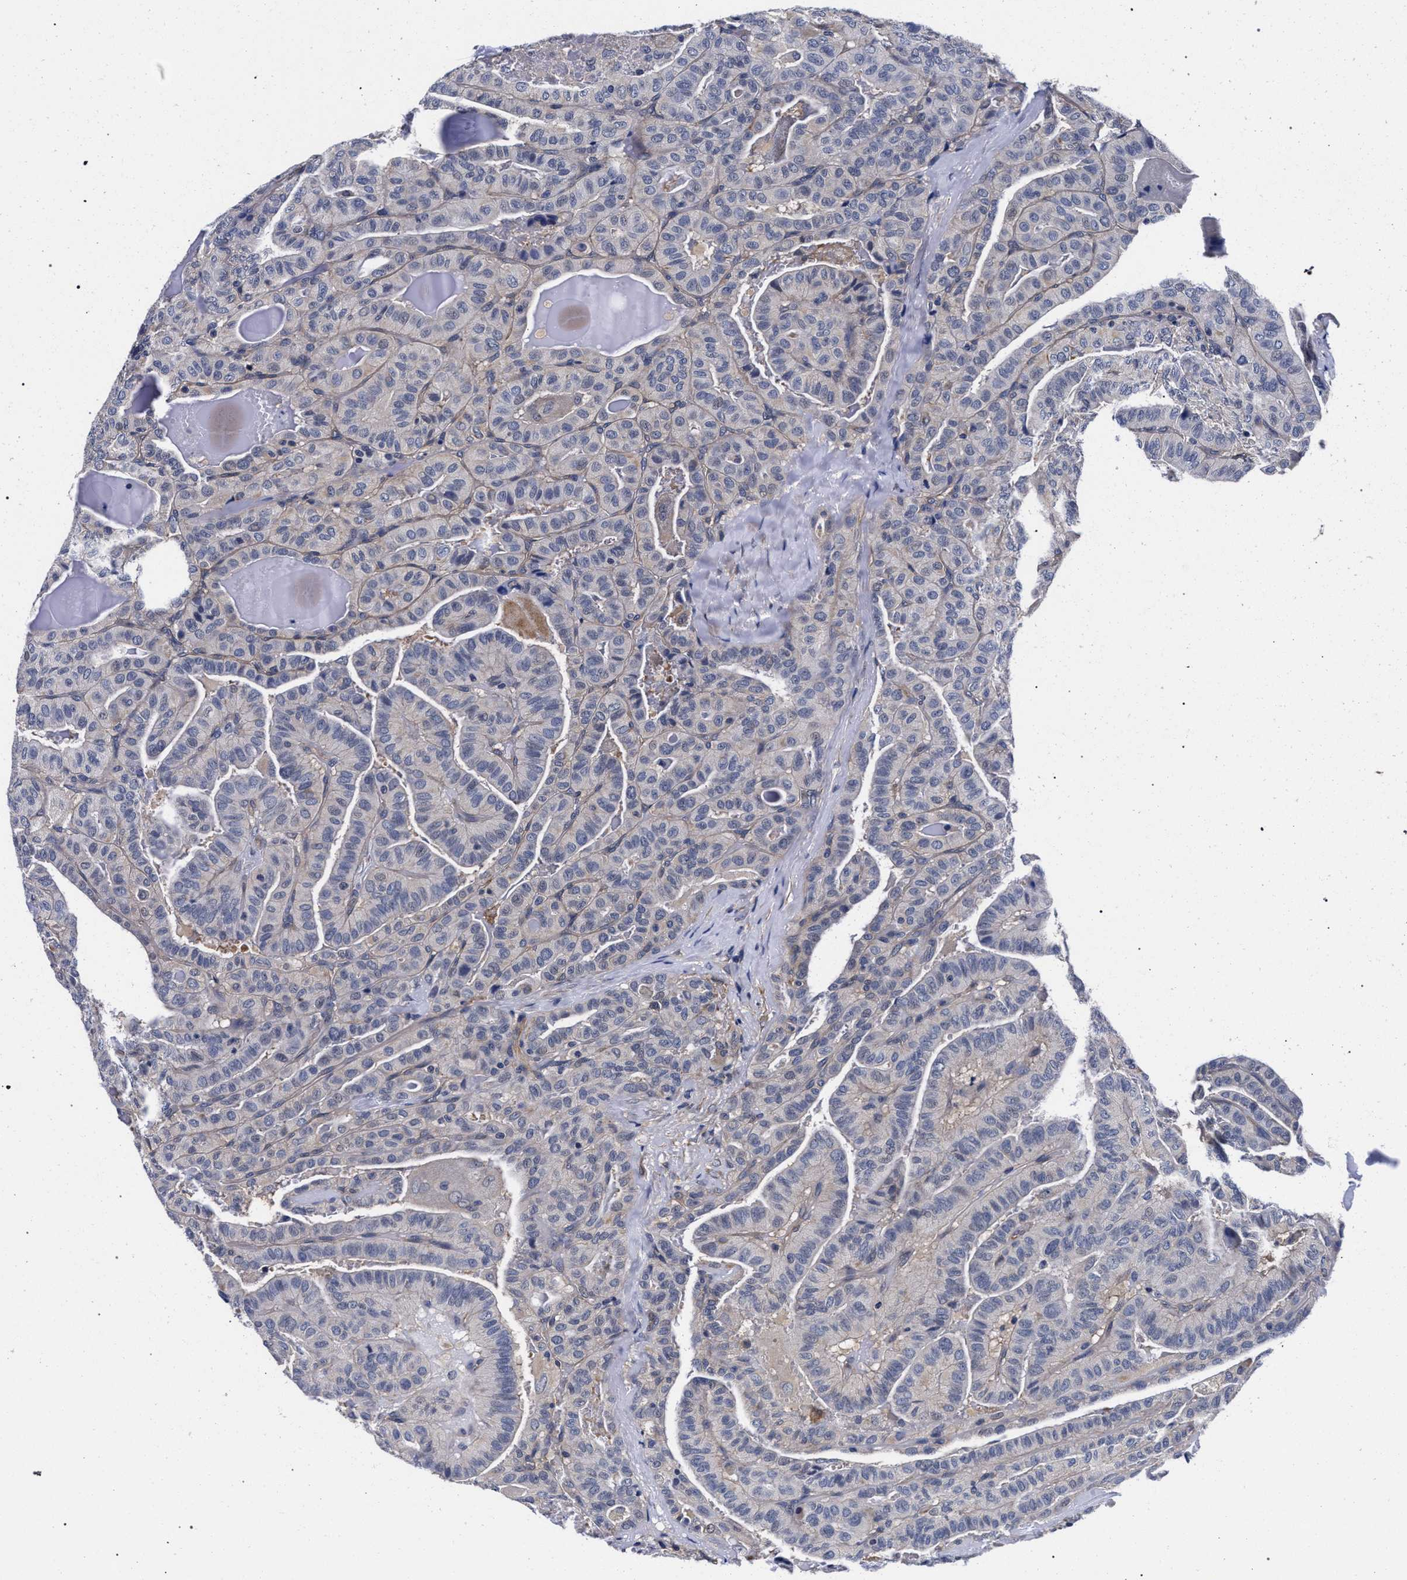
{"staining": {"intensity": "negative", "quantity": "none", "location": "none"}, "tissue": "thyroid cancer", "cell_type": "Tumor cells", "image_type": "cancer", "snomed": [{"axis": "morphology", "description": "Papillary adenocarcinoma, NOS"}, {"axis": "topography", "description": "Thyroid gland"}], "caption": "An immunohistochemistry (IHC) photomicrograph of thyroid cancer is shown. There is no staining in tumor cells of thyroid cancer.", "gene": "RBM33", "patient": {"sex": "male", "age": 77}}